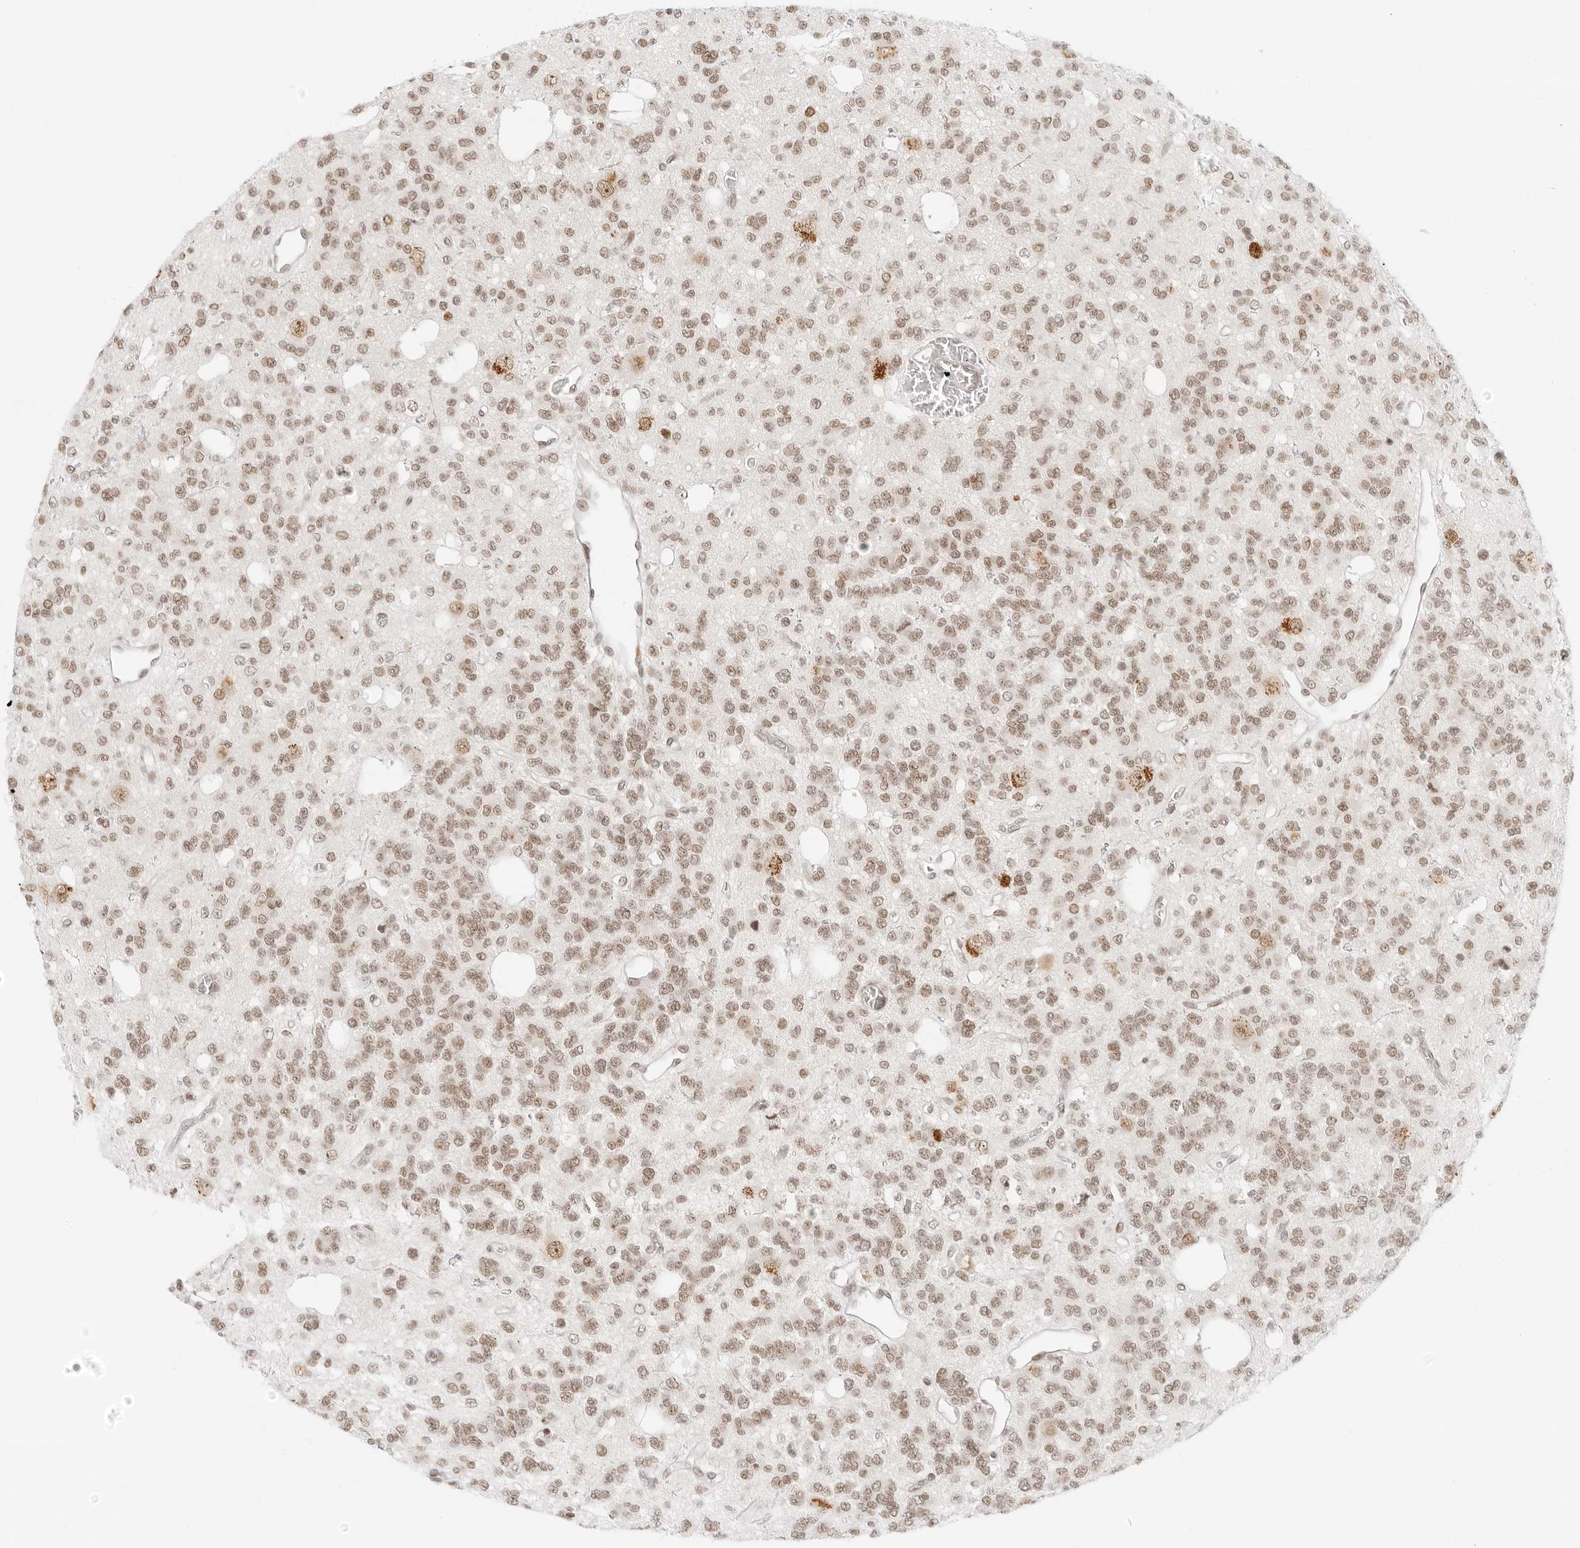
{"staining": {"intensity": "moderate", "quantity": ">75%", "location": "nuclear"}, "tissue": "glioma", "cell_type": "Tumor cells", "image_type": "cancer", "snomed": [{"axis": "morphology", "description": "Glioma, malignant, Low grade"}, {"axis": "topography", "description": "Brain"}], "caption": "Immunohistochemical staining of malignant glioma (low-grade) exhibits moderate nuclear protein positivity in about >75% of tumor cells. (Brightfield microscopy of DAB IHC at high magnification).", "gene": "RCC1", "patient": {"sex": "male", "age": 38}}